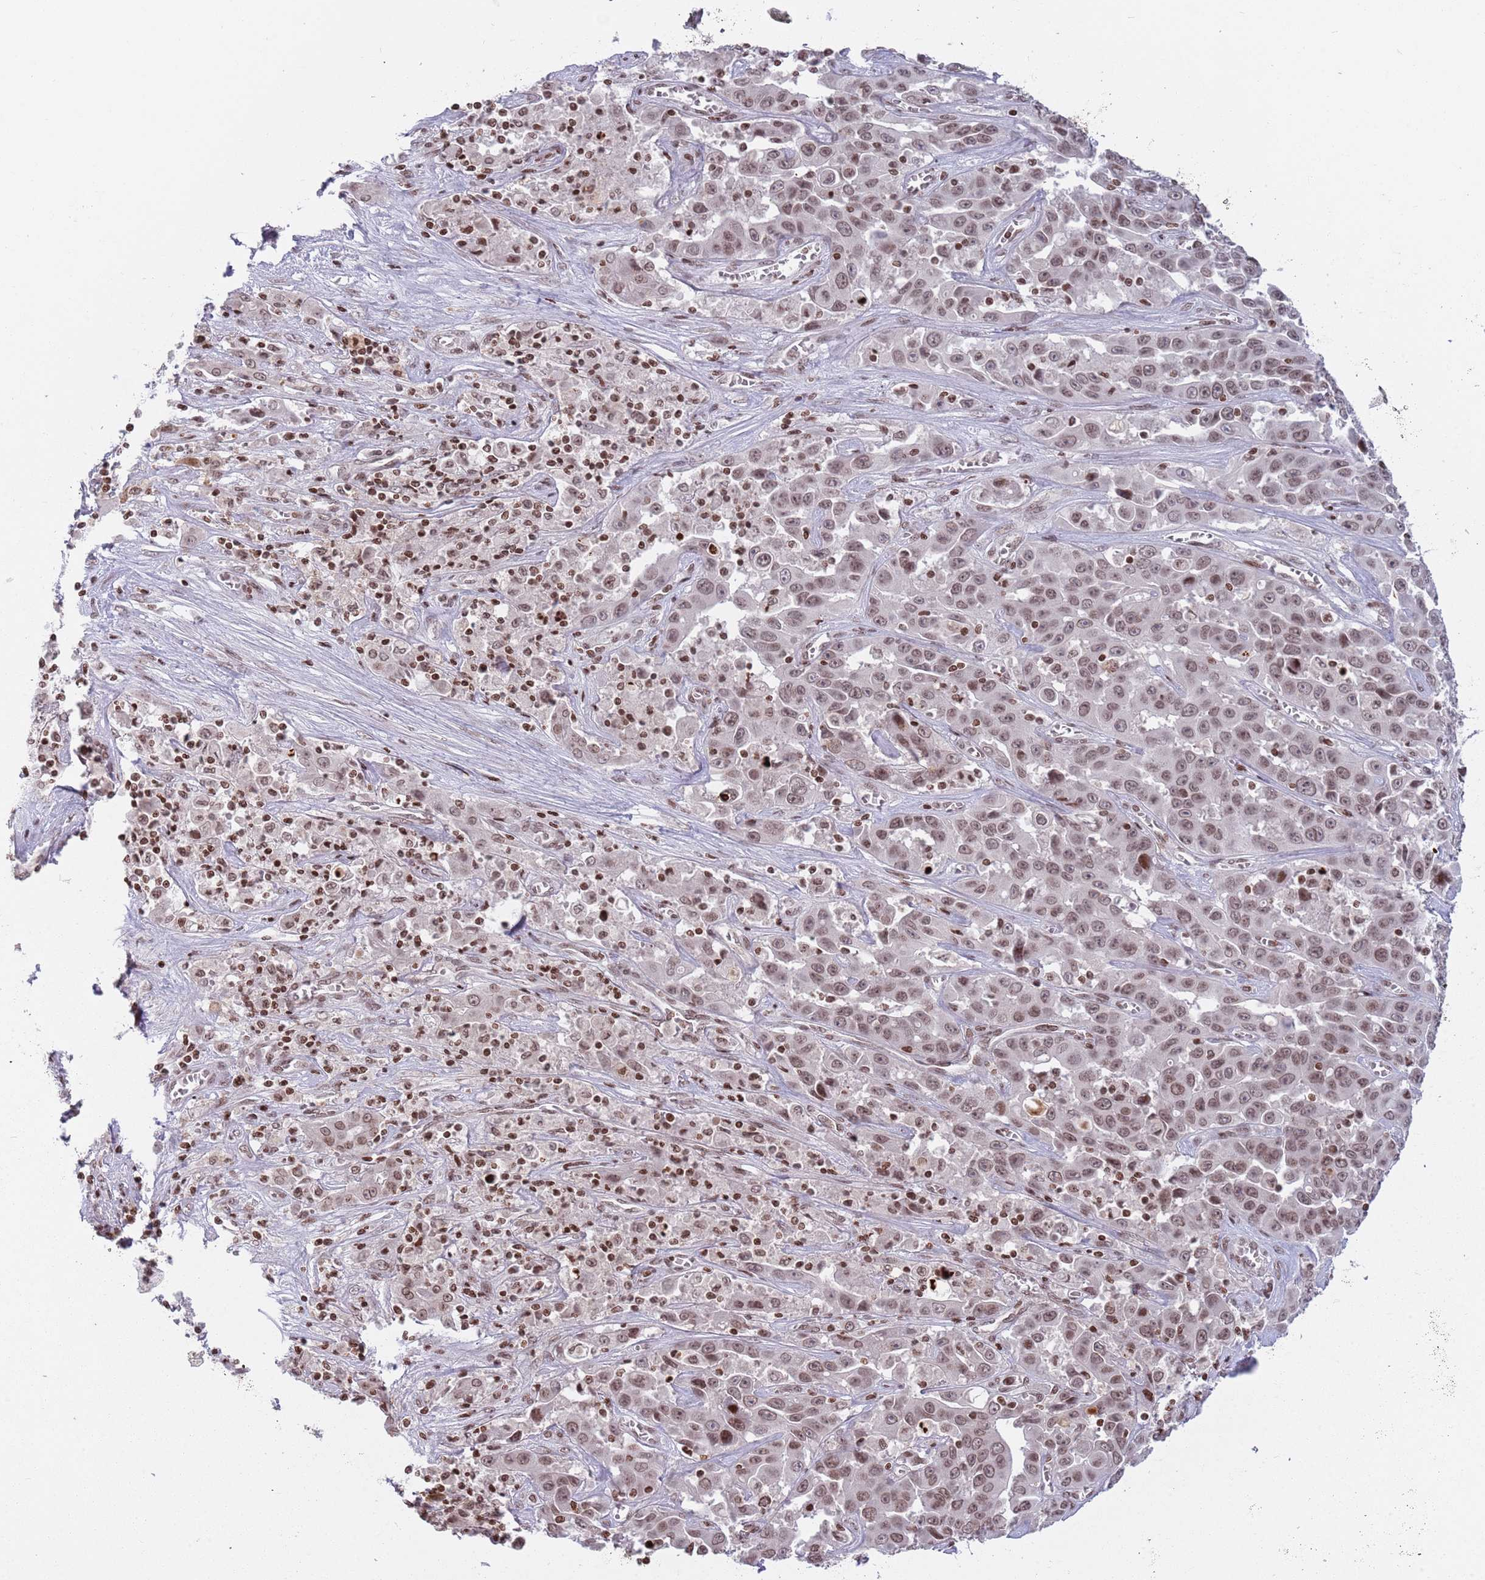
{"staining": {"intensity": "moderate", "quantity": ">75%", "location": "nuclear"}, "tissue": "liver cancer", "cell_type": "Tumor cells", "image_type": "cancer", "snomed": [{"axis": "morphology", "description": "Cholangiocarcinoma"}, {"axis": "topography", "description": "Liver"}], "caption": "IHC (DAB (3,3'-diaminobenzidine)) staining of human cholangiocarcinoma (liver) shows moderate nuclear protein staining in approximately >75% of tumor cells. Nuclei are stained in blue.", "gene": "SH3RF3", "patient": {"sex": "female", "age": 52}}